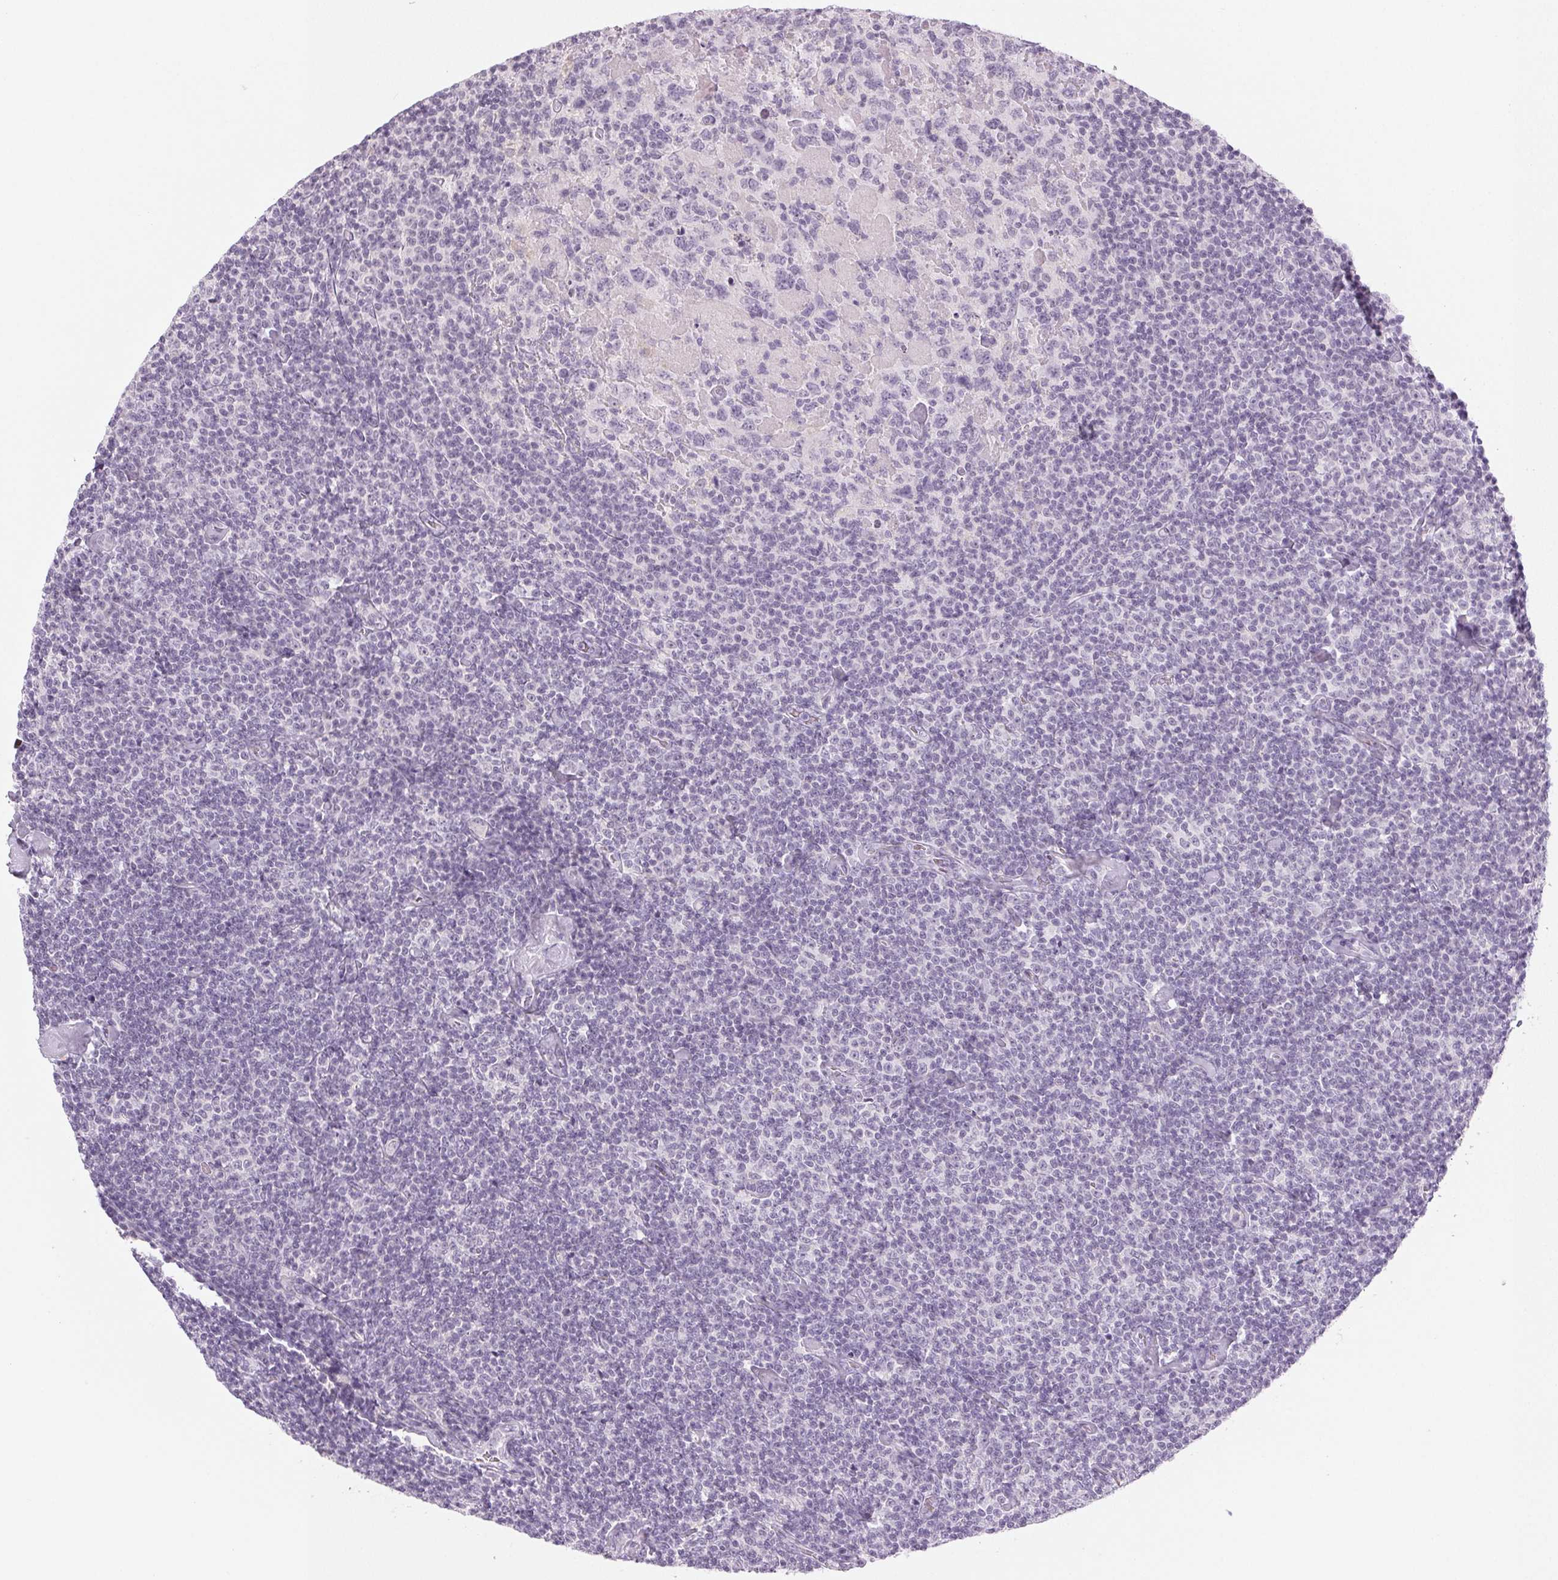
{"staining": {"intensity": "negative", "quantity": "none", "location": "none"}, "tissue": "lymphoma", "cell_type": "Tumor cells", "image_type": "cancer", "snomed": [{"axis": "morphology", "description": "Malignant lymphoma, non-Hodgkin's type, Low grade"}, {"axis": "topography", "description": "Lymph node"}], "caption": "DAB (3,3'-diaminobenzidine) immunohistochemical staining of human malignant lymphoma, non-Hodgkin's type (low-grade) reveals no significant positivity in tumor cells.", "gene": "EHHADH", "patient": {"sex": "male", "age": 81}}